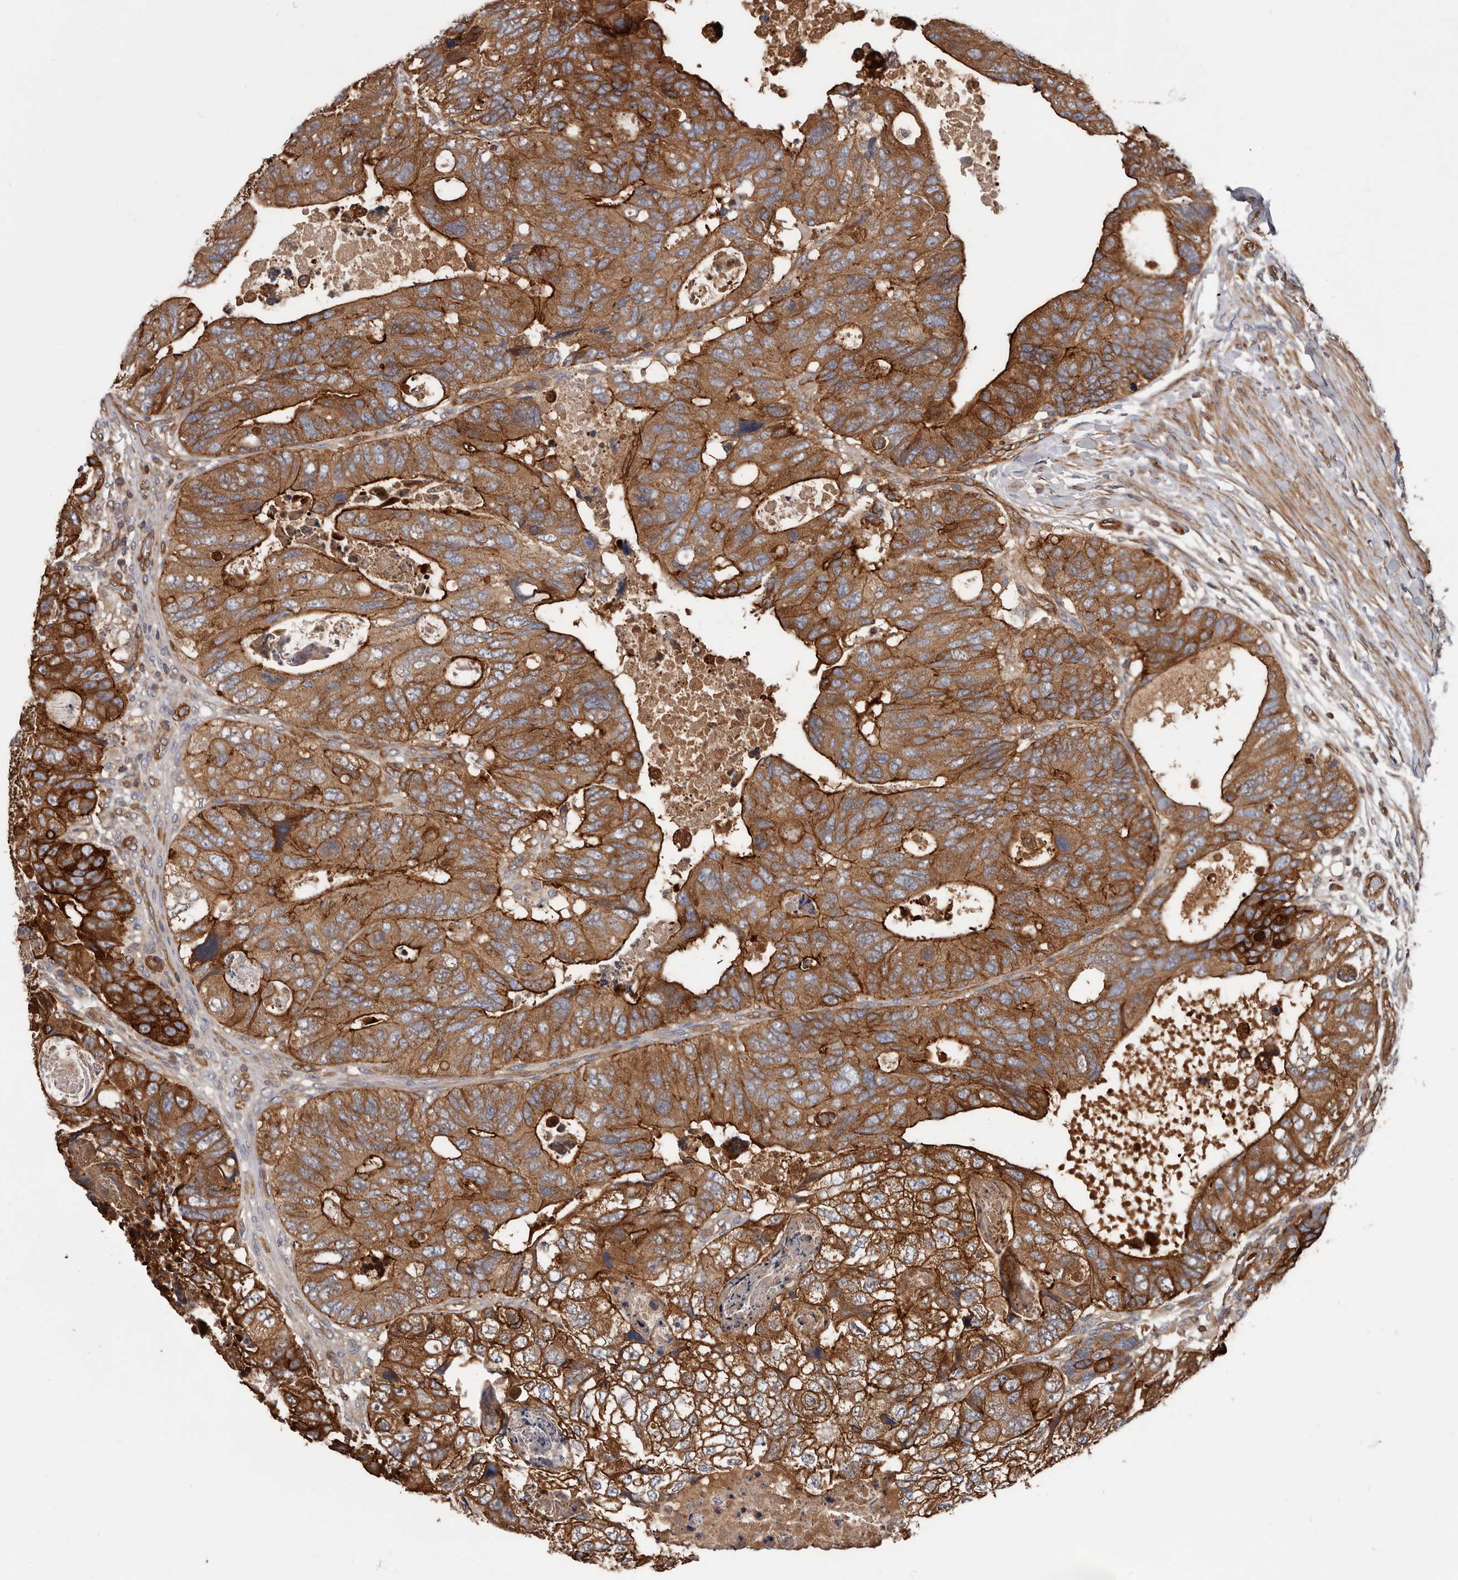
{"staining": {"intensity": "strong", "quantity": ">75%", "location": "cytoplasmic/membranous"}, "tissue": "colorectal cancer", "cell_type": "Tumor cells", "image_type": "cancer", "snomed": [{"axis": "morphology", "description": "Adenocarcinoma, NOS"}, {"axis": "topography", "description": "Rectum"}], "caption": "IHC micrograph of neoplastic tissue: human colorectal adenocarcinoma stained using immunohistochemistry (IHC) demonstrates high levels of strong protein expression localized specifically in the cytoplasmic/membranous of tumor cells, appearing as a cytoplasmic/membranous brown color.", "gene": "PNRC2", "patient": {"sex": "male", "age": 59}}